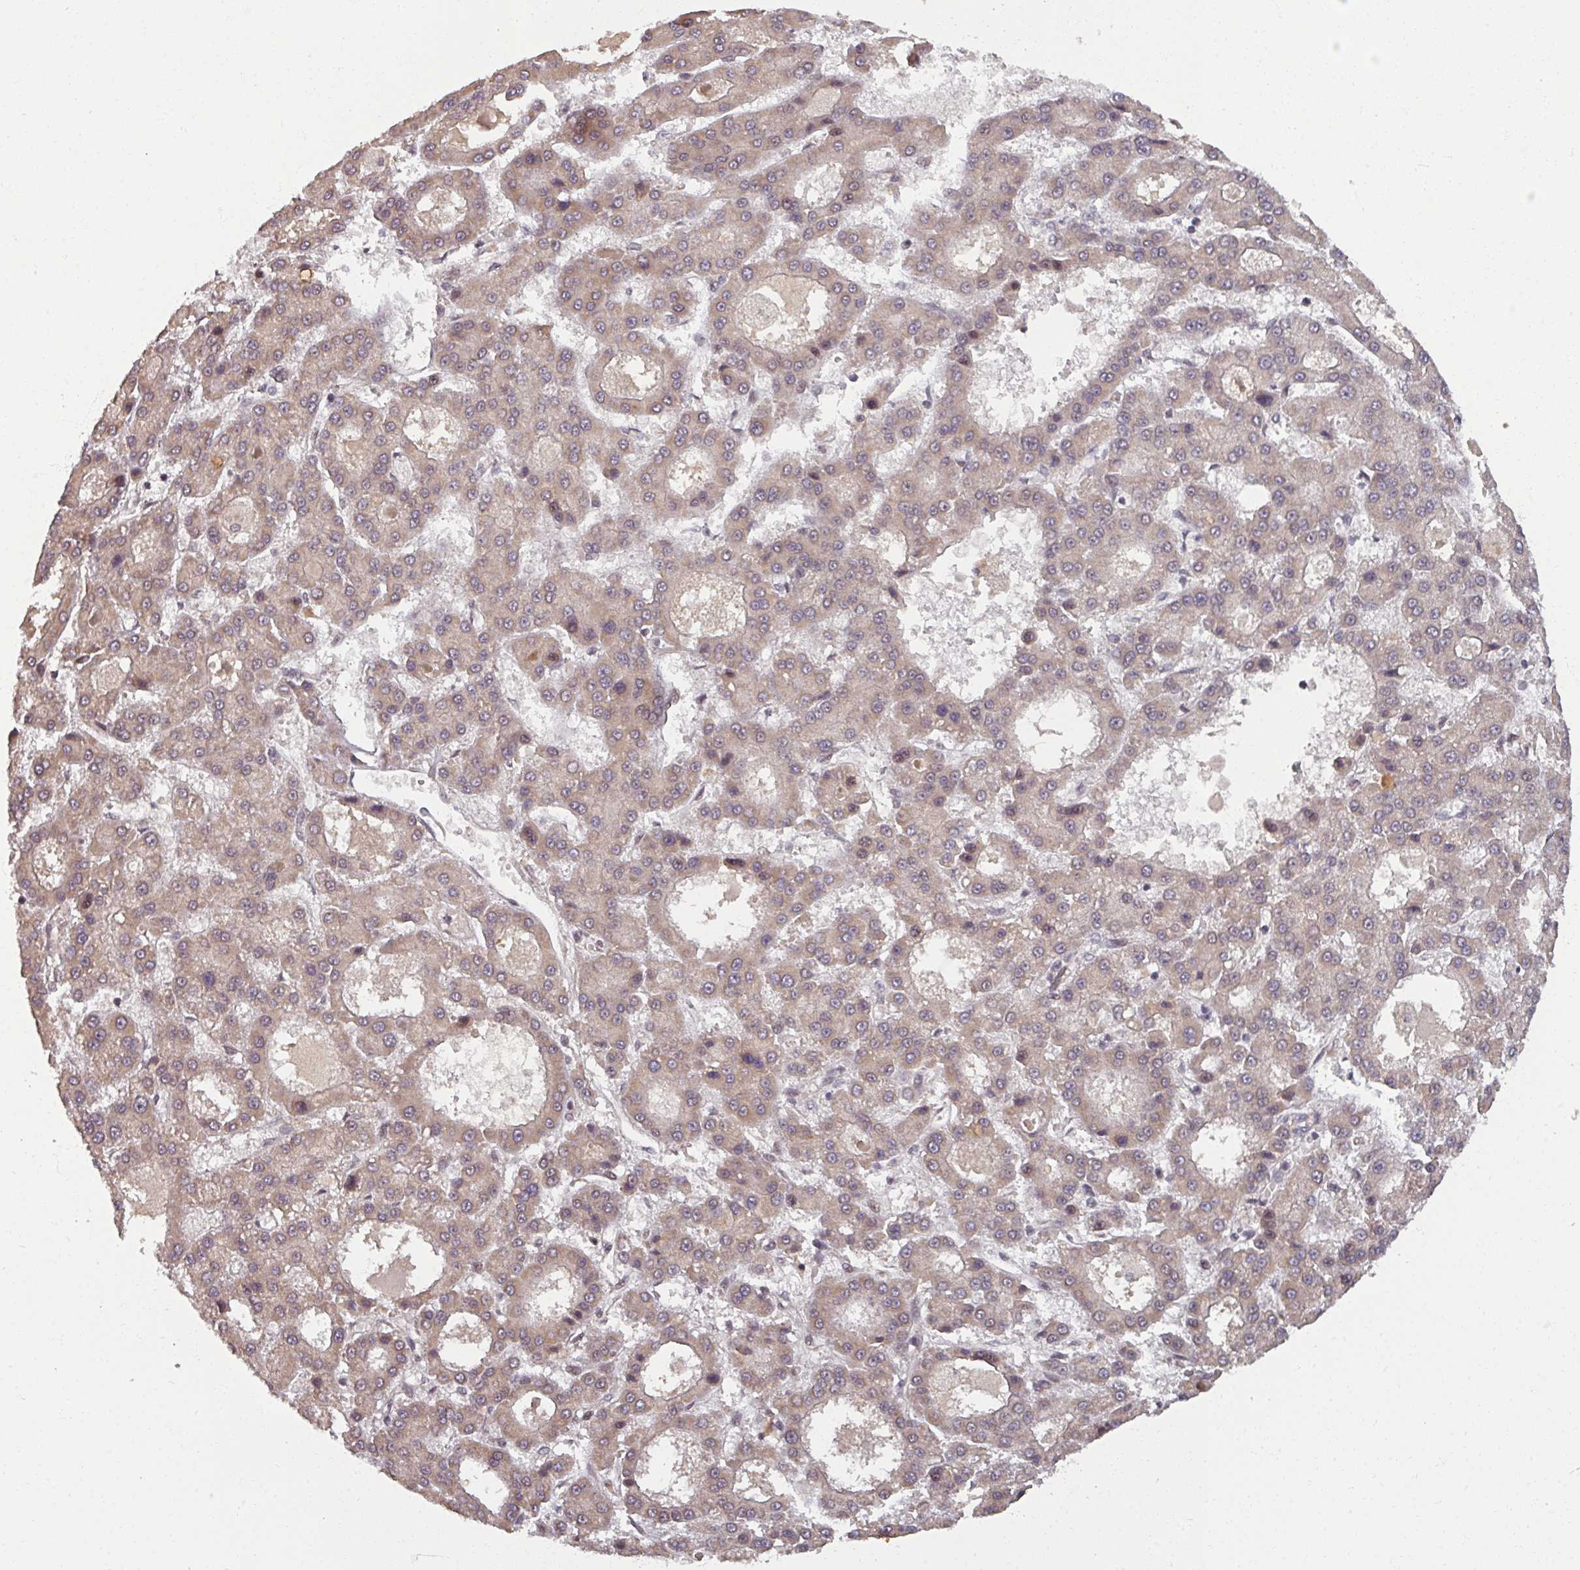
{"staining": {"intensity": "weak", "quantity": ">75%", "location": "cytoplasmic/membranous,nuclear"}, "tissue": "liver cancer", "cell_type": "Tumor cells", "image_type": "cancer", "snomed": [{"axis": "morphology", "description": "Carcinoma, Hepatocellular, NOS"}, {"axis": "topography", "description": "Liver"}], "caption": "Immunohistochemistry of liver hepatocellular carcinoma displays low levels of weak cytoplasmic/membranous and nuclear positivity in about >75% of tumor cells. Using DAB (3,3'-diaminobenzidine) (brown) and hematoxylin (blue) stains, captured at high magnification using brightfield microscopy.", "gene": "SWI5", "patient": {"sex": "male", "age": 70}}